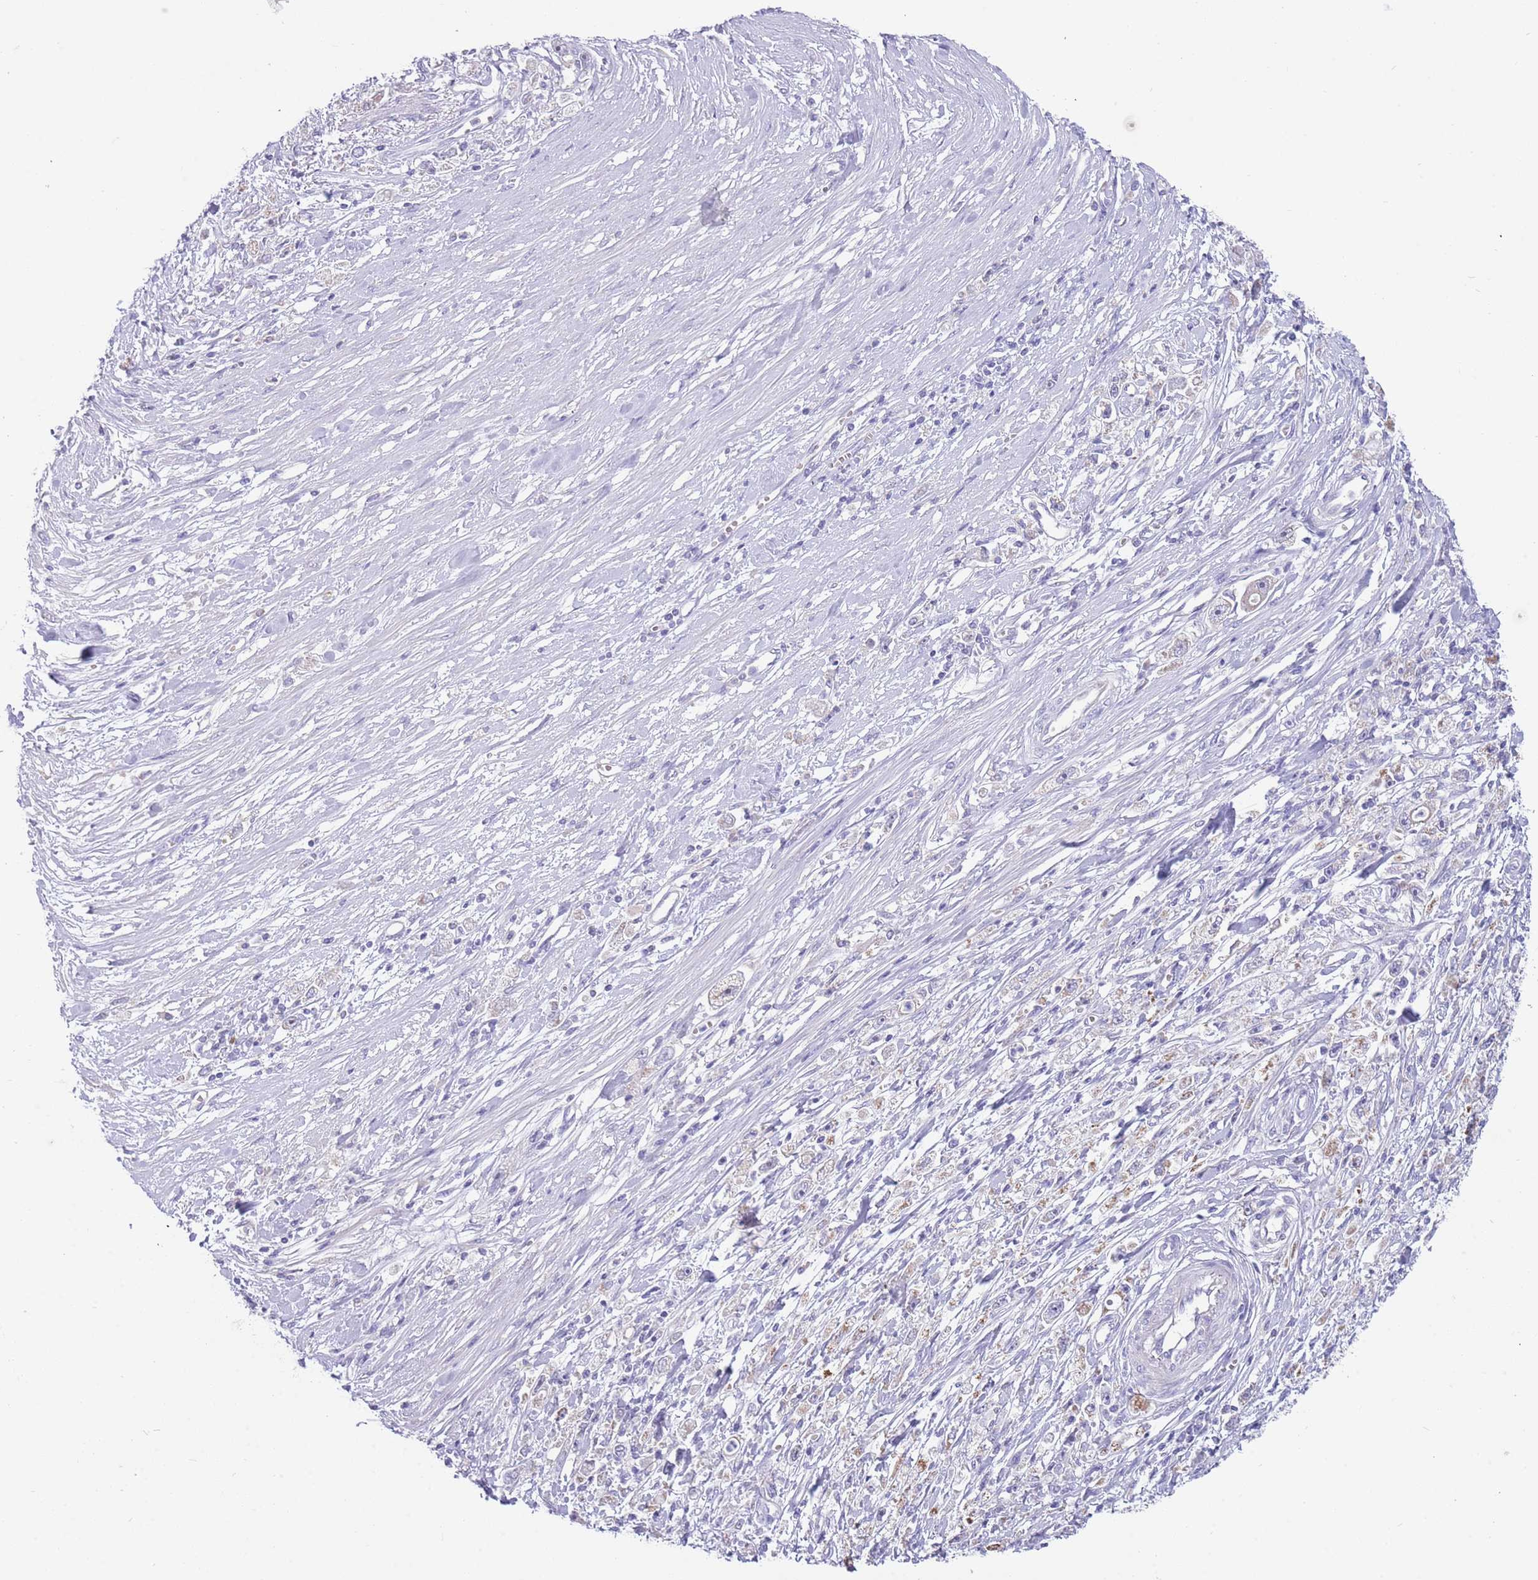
{"staining": {"intensity": "negative", "quantity": "none", "location": "none"}, "tissue": "stomach cancer", "cell_type": "Tumor cells", "image_type": "cancer", "snomed": [{"axis": "morphology", "description": "Adenocarcinoma, NOS"}, {"axis": "topography", "description": "Stomach"}], "caption": "Micrograph shows no protein staining in tumor cells of adenocarcinoma (stomach) tissue.", "gene": "DDHD1", "patient": {"sex": "female", "age": 59}}